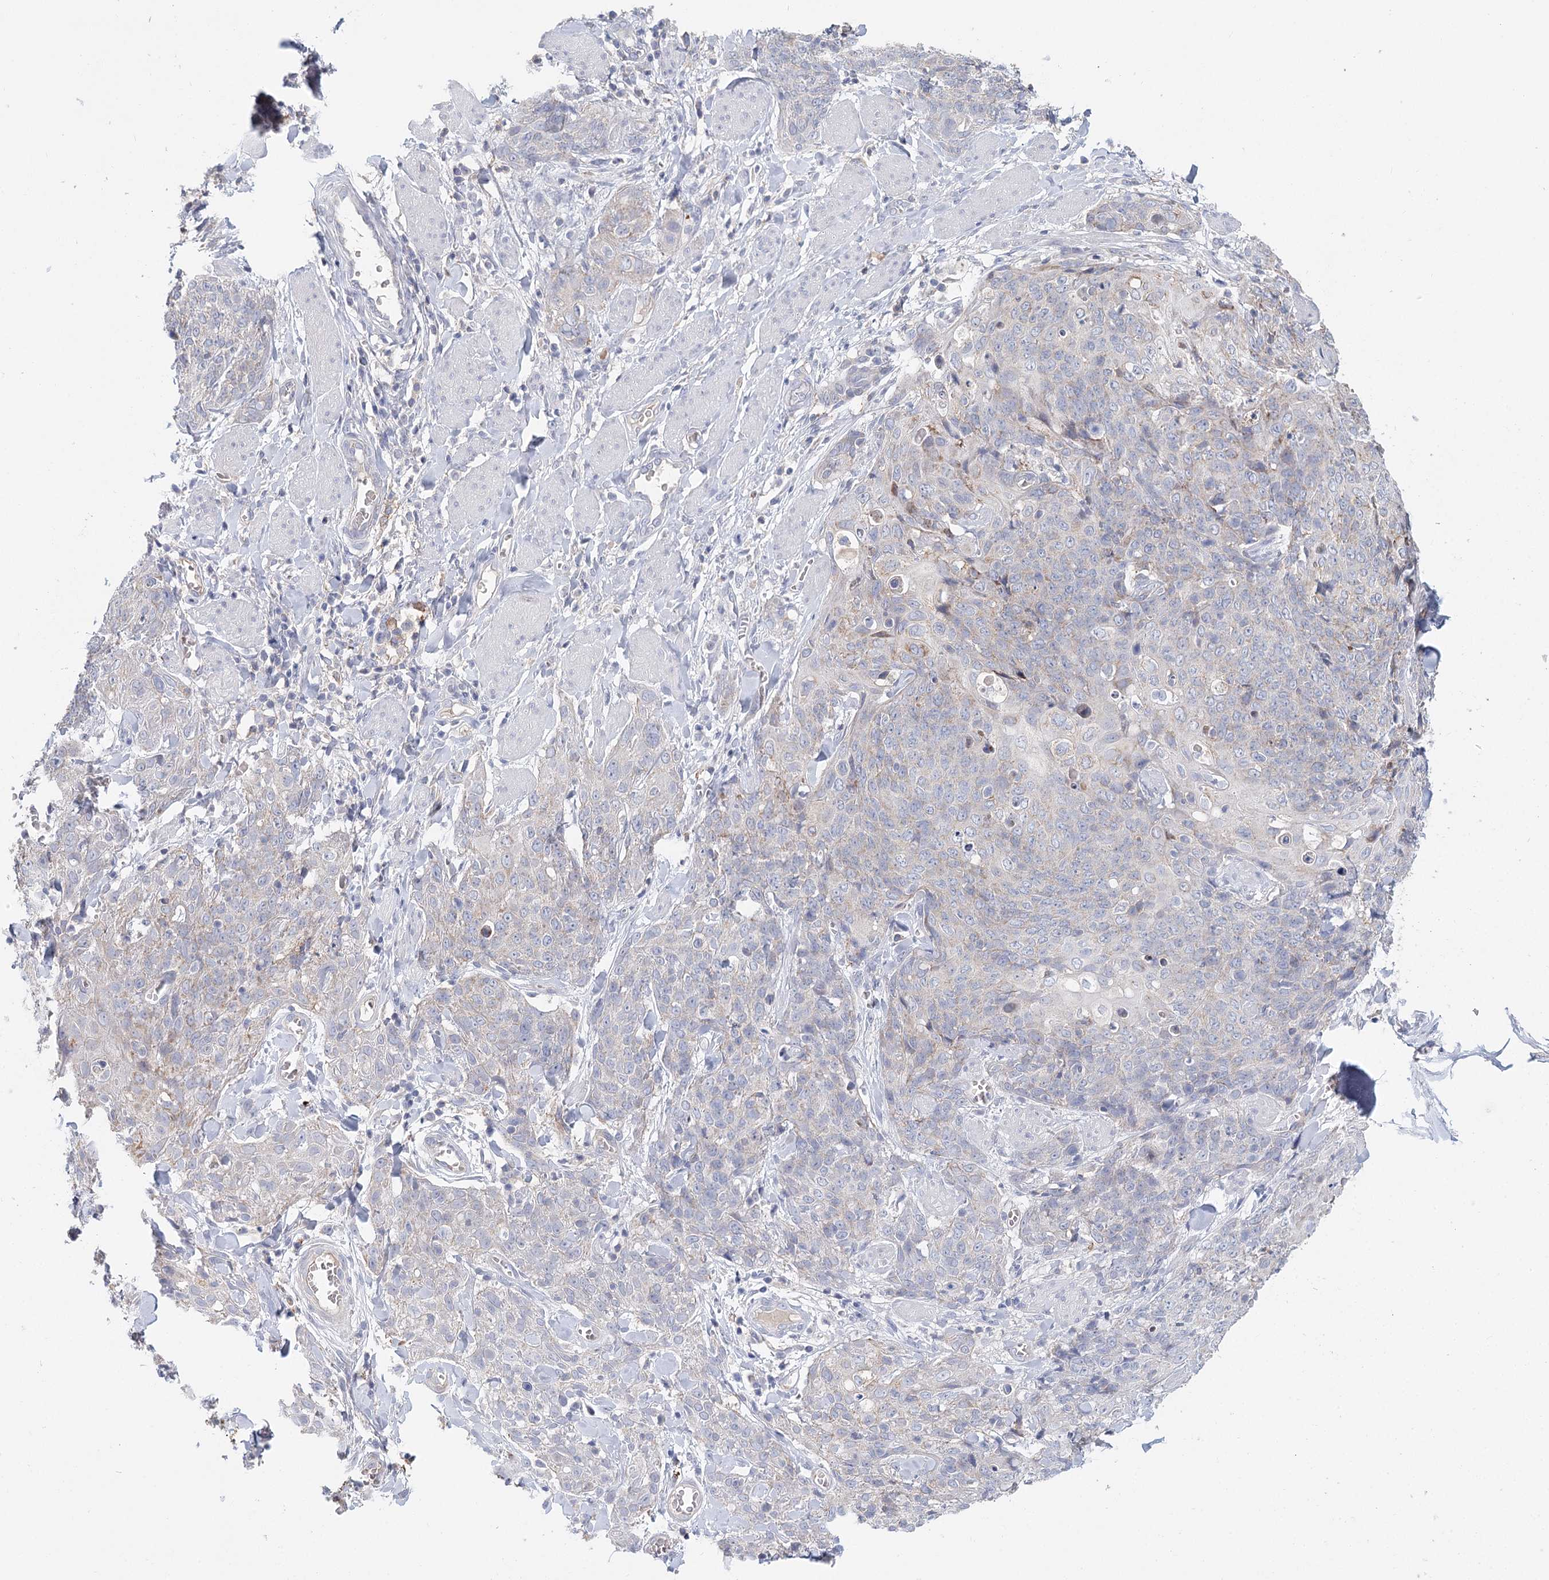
{"staining": {"intensity": "negative", "quantity": "none", "location": "none"}, "tissue": "skin cancer", "cell_type": "Tumor cells", "image_type": "cancer", "snomed": [{"axis": "morphology", "description": "Squamous cell carcinoma, NOS"}, {"axis": "topography", "description": "Skin"}, {"axis": "topography", "description": "Vulva"}], "caption": "Image shows no significant protein positivity in tumor cells of squamous cell carcinoma (skin).", "gene": "ARHGAP44", "patient": {"sex": "female", "age": 85}}